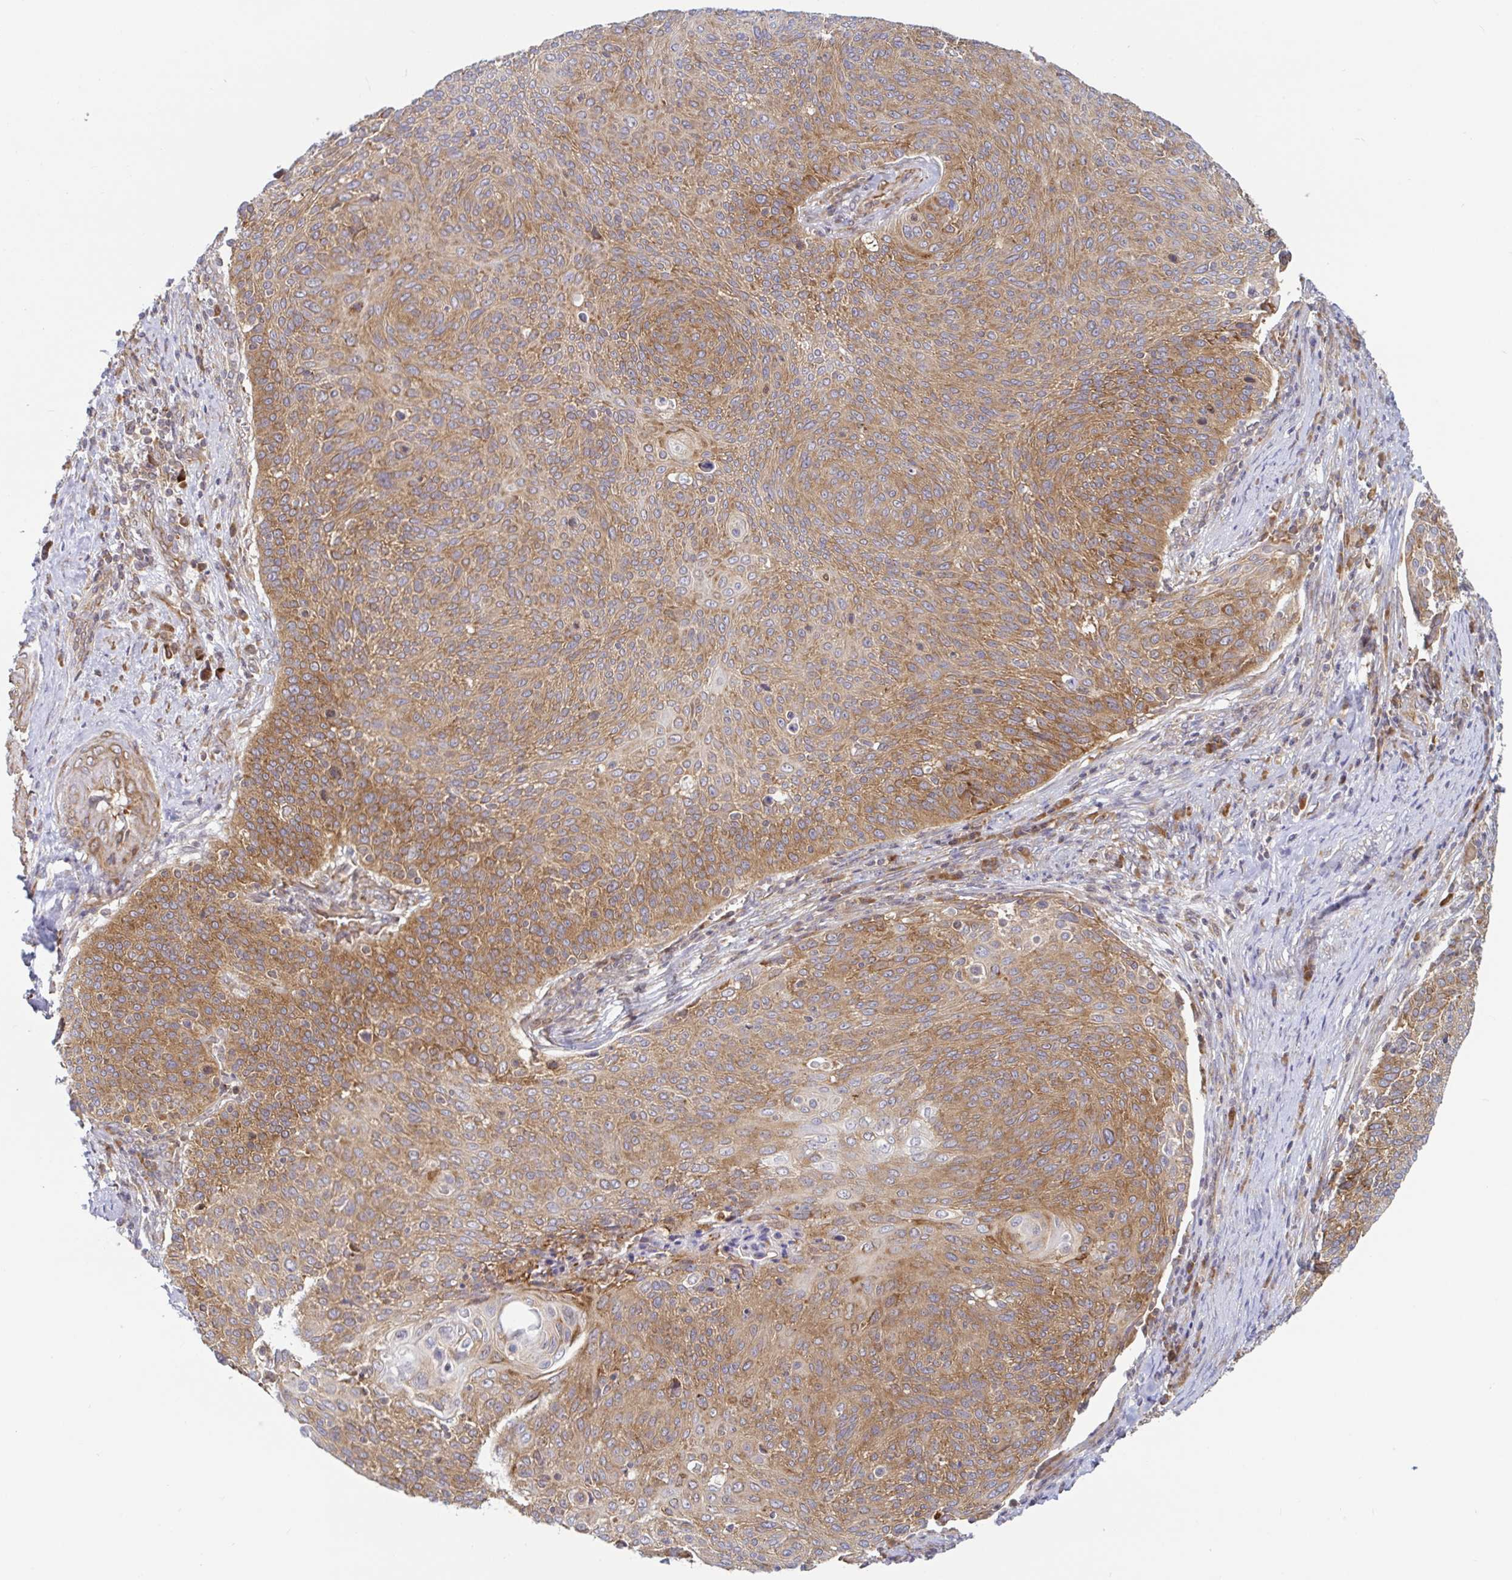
{"staining": {"intensity": "moderate", "quantity": ">75%", "location": "cytoplasmic/membranous"}, "tissue": "cervical cancer", "cell_type": "Tumor cells", "image_type": "cancer", "snomed": [{"axis": "morphology", "description": "Squamous cell carcinoma, NOS"}, {"axis": "topography", "description": "Cervix"}], "caption": "Tumor cells exhibit medium levels of moderate cytoplasmic/membranous expression in approximately >75% of cells in human squamous cell carcinoma (cervical). (DAB IHC with brightfield microscopy, high magnification).", "gene": "LARP1", "patient": {"sex": "female", "age": 31}}